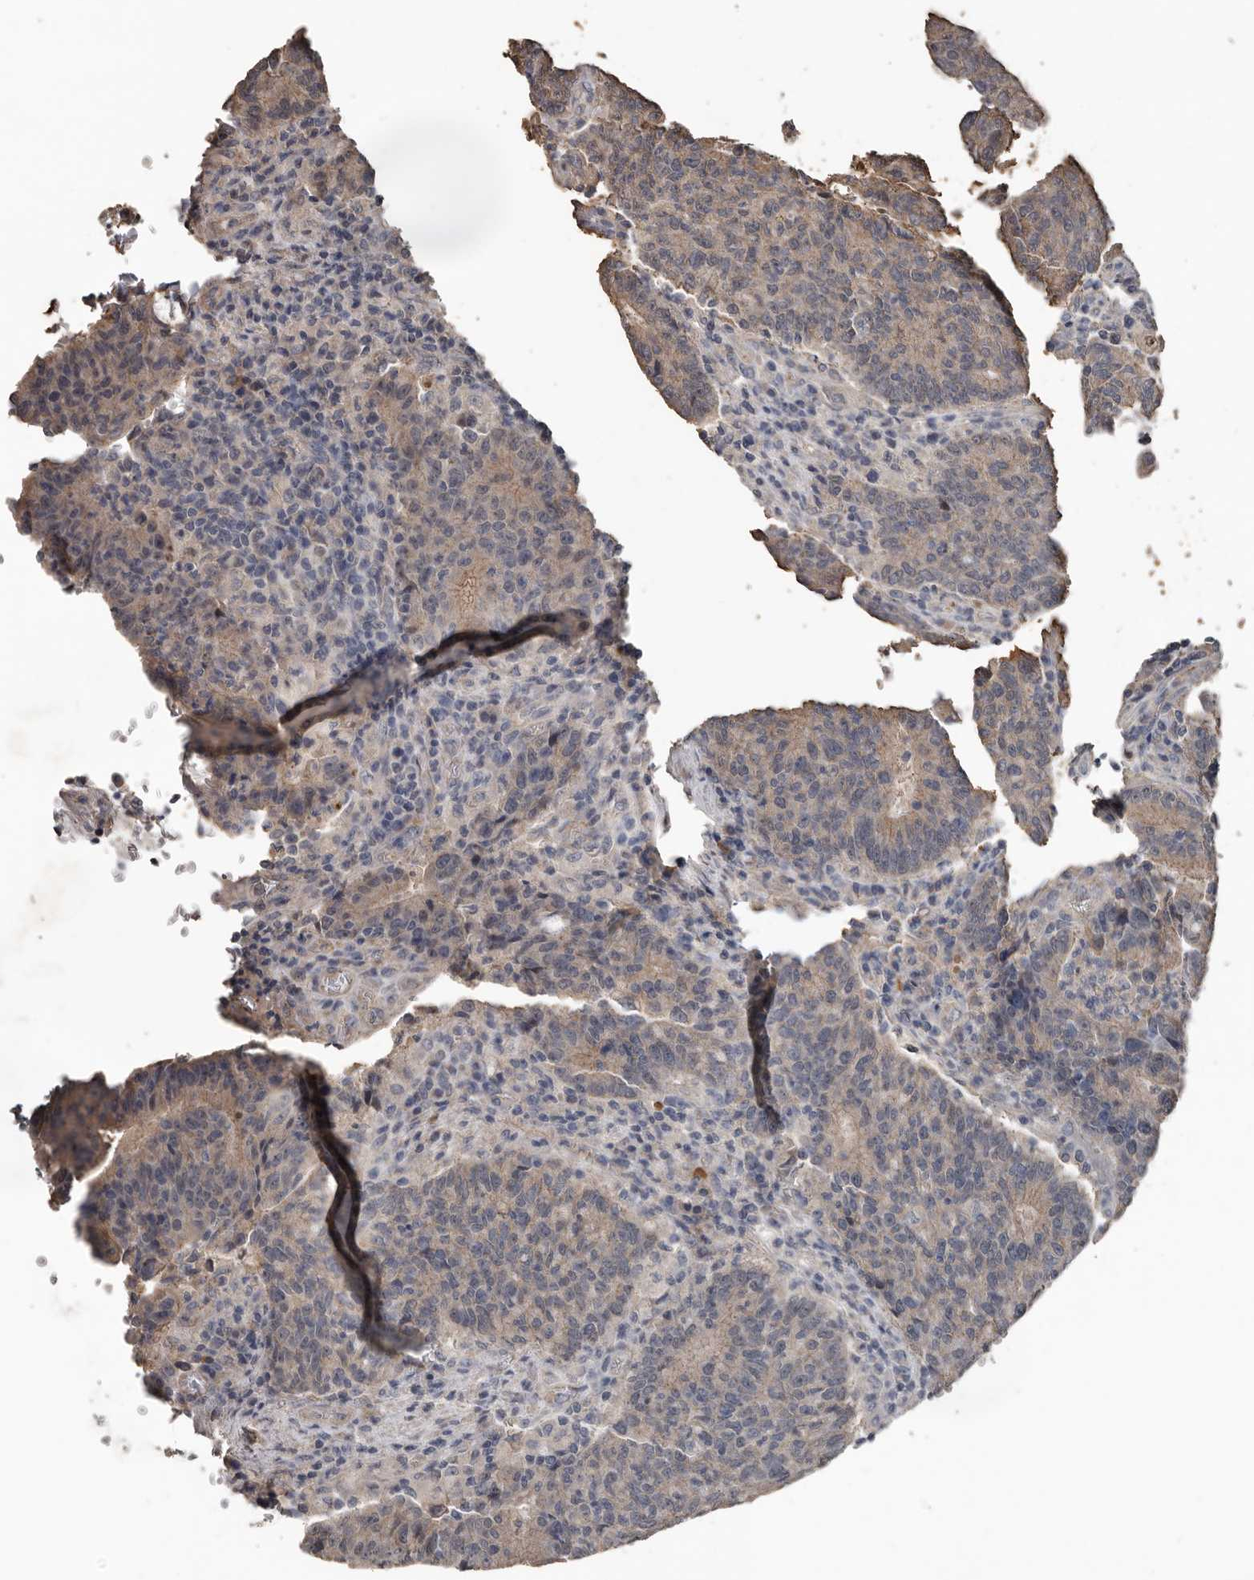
{"staining": {"intensity": "weak", "quantity": "25%-75%", "location": "cytoplasmic/membranous"}, "tissue": "colorectal cancer", "cell_type": "Tumor cells", "image_type": "cancer", "snomed": [{"axis": "morphology", "description": "Adenocarcinoma, NOS"}, {"axis": "topography", "description": "Colon"}], "caption": "Immunohistochemistry (IHC) micrograph of human adenocarcinoma (colorectal) stained for a protein (brown), which shows low levels of weak cytoplasmic/membranous expression in approximately 25%-75% of tumor cells.", "gene": "HYAL4", "patient": {"sex": "female", "age": 75}}